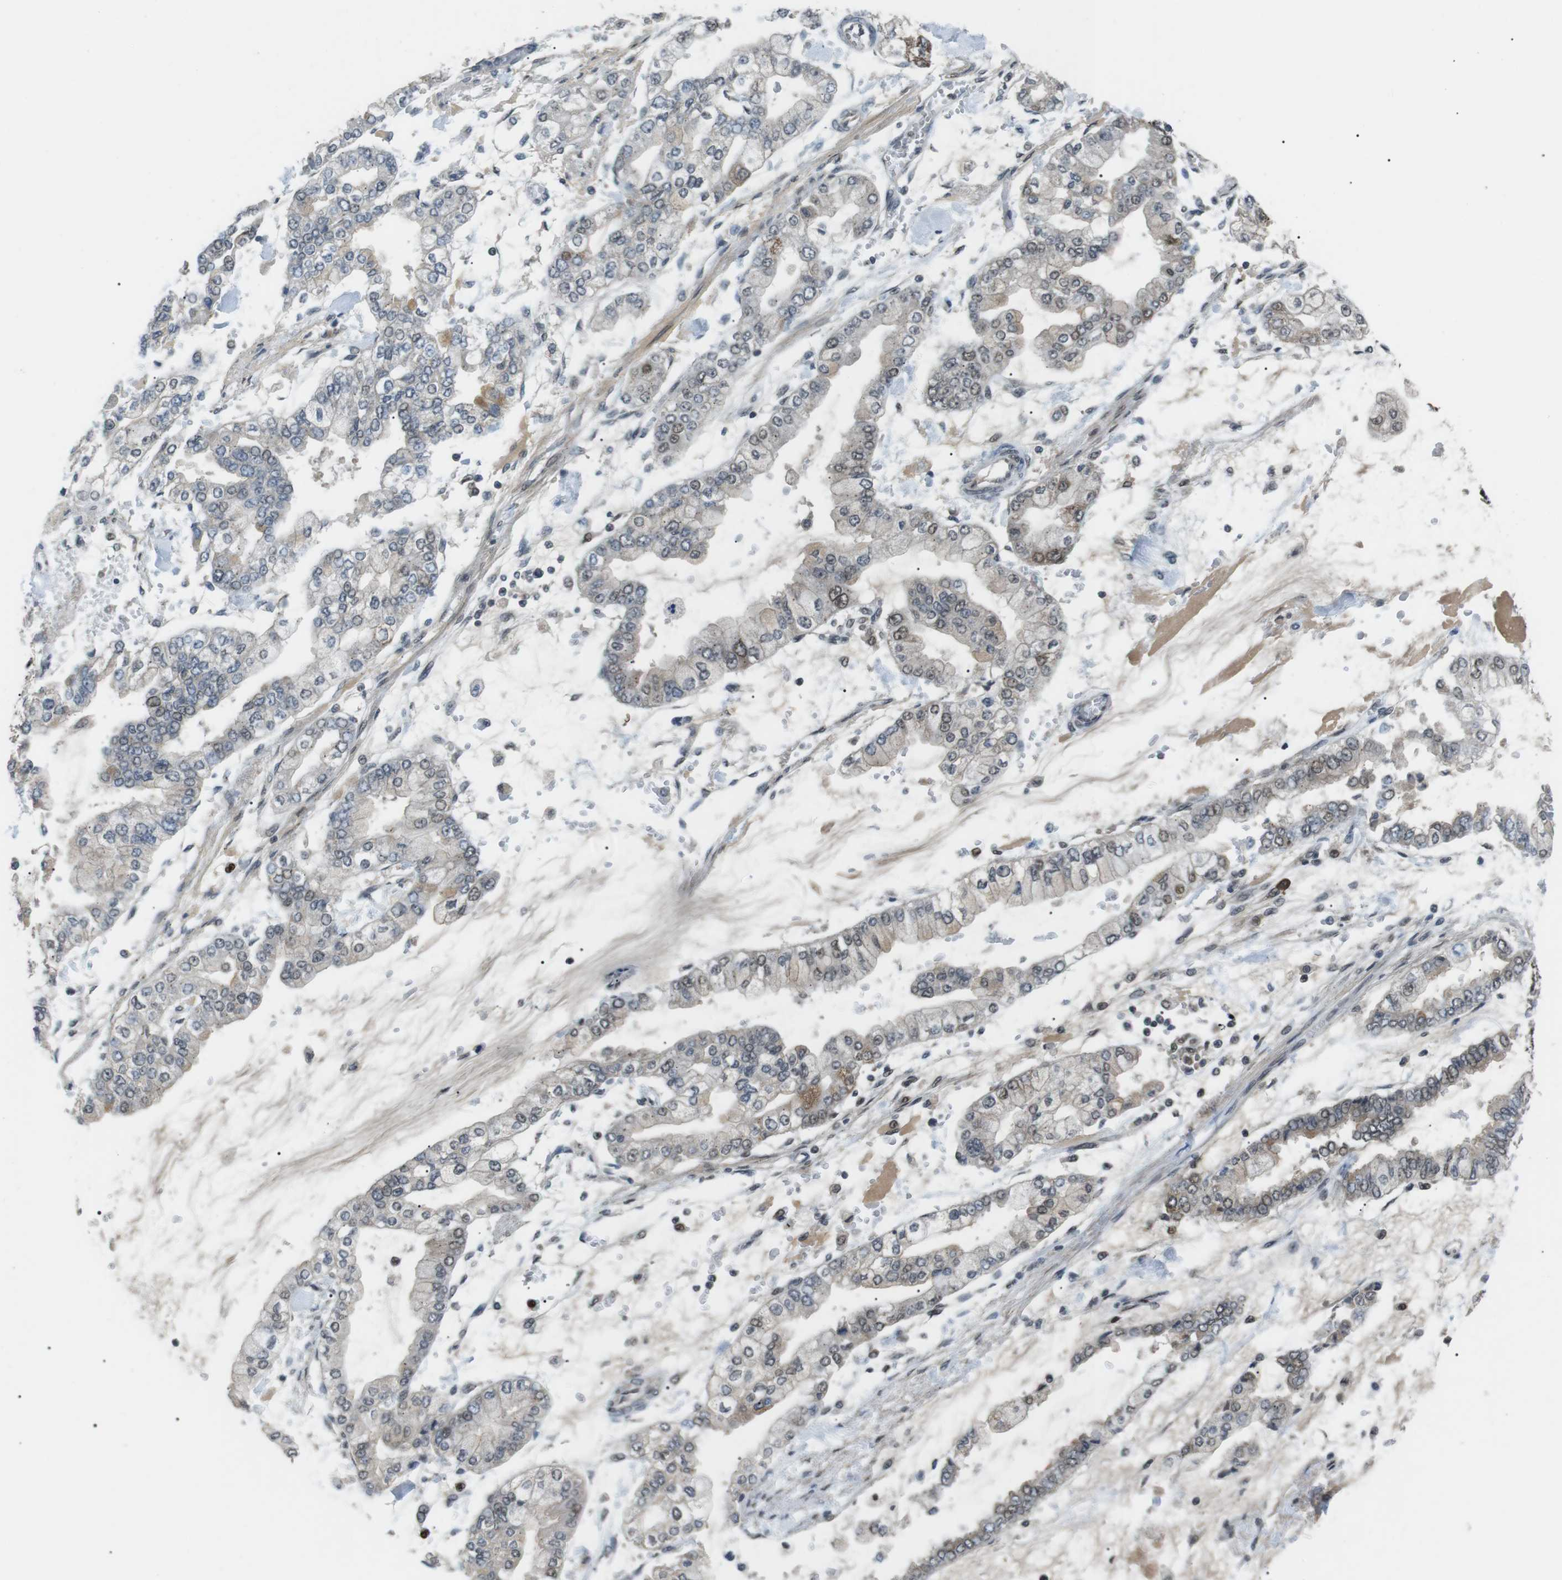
{"staining": {"intensity": "weak", "quantity": "<25%", "location": "nuclear"}, "tissue": "stomach cancer", "cell_type": "Tumor cells", "image_type": "cancer", "snomed": [{"axis": "morphology", "description": "Normal tissue, NOS"}, {"axis": "morphology", "description": "Adenocarcinoma, NOS"}, {"axis": "topography", "description": "Stomach, upper"}, {"axis": "topography", "description": "Stomach"}], "caption": "A photomicrograph of stomach cancer (adenocarcinoma) stained for a protein demonstrates no brown staining in tumor cells.", "gene": "ORAI3", "patient": {"sex": "male", "age": 76}}